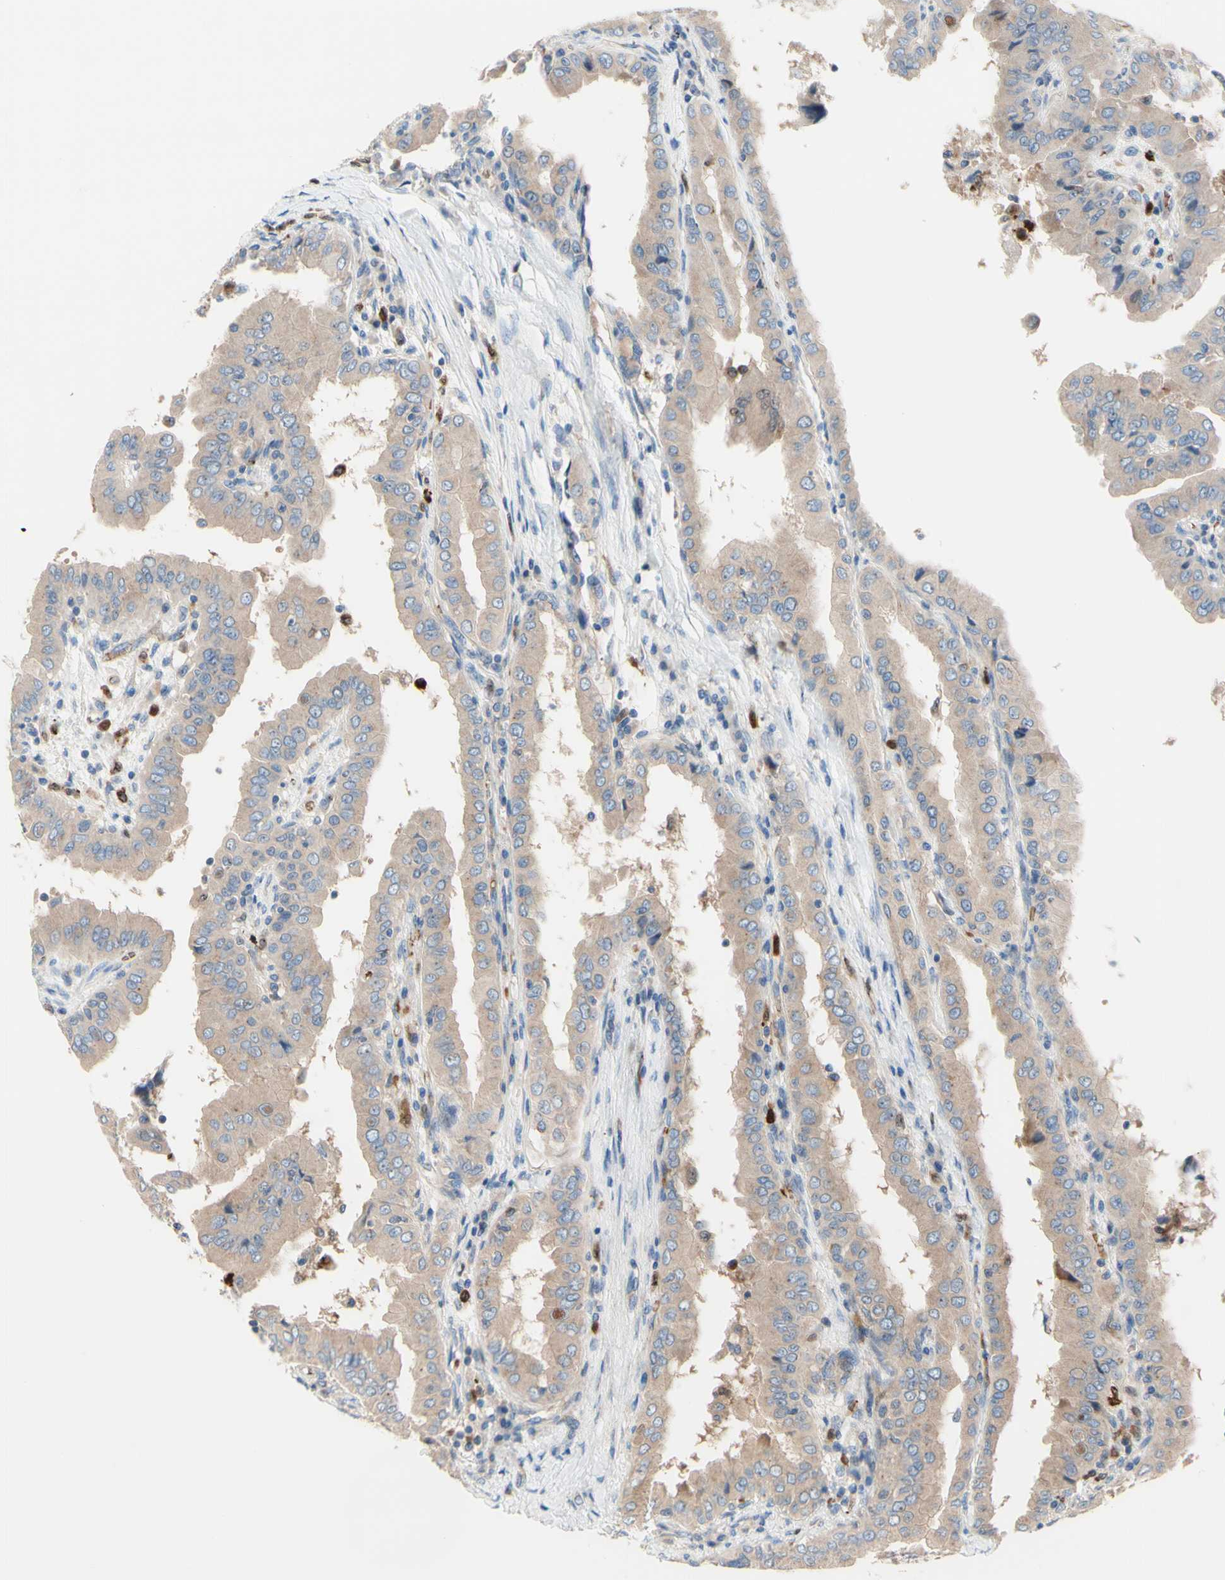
{"staining": {"intensity": "weak", "quantity": ">75%", "location": "cytoplasmic/membranous"}, "tissue": "thyroid cancer", "cell_type": "Tumor cells", "image_type": "cancer", "snomed": [{"axis": "morphology", "description": "Papillary adenocarcinoma, NOS"}, {"axis": "topography", "description": "Thyroid gland"}], "caption": "The histopathology image demonstrates immunohistochemical staining of thyroid cancer (papillary adenocarcinoma). There is weak cytoplasmic/membranous expression is seen in approximately >75% of tumor cells.", "gene": "USP9X", "patient": {"sex": "male", "age": 33}}